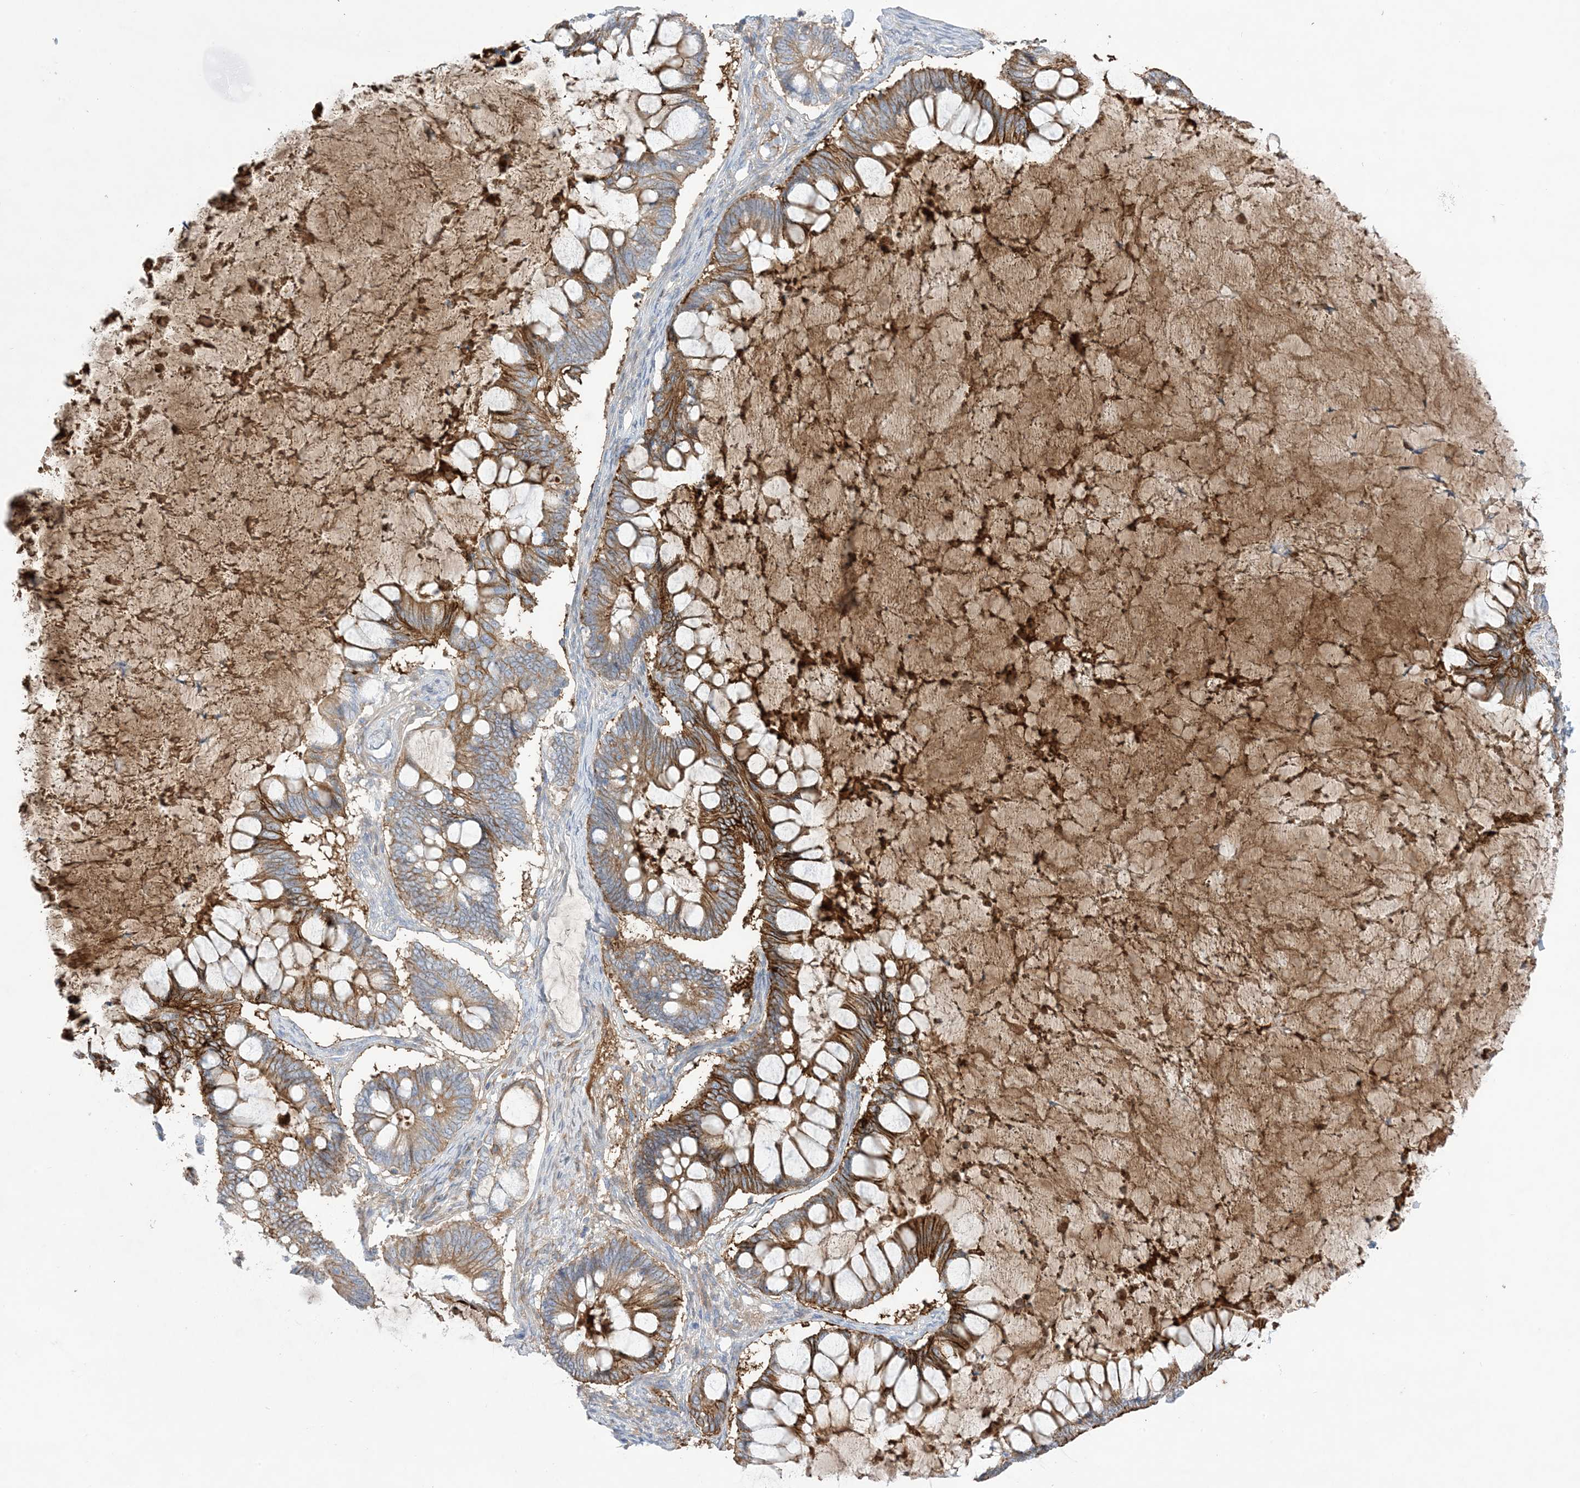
{"staining": {"intensity": "moderate", "quantity": ">75%", "location": "cytoplasmic/membranous"}, "tissue": "ovarian cancer", "cell_type": "Tumor cells", "image_type": "cancer", "snomed": [{"axis": "morphology", "description": "Cystadenocarcinoma, mucinous, NOS"}, {"axis": "topography", "description": "Ovary"}], "caption": "DAB (3,3'-diaminobenzidine) immunohistochemical staining of ovarian cancer displays moderate cytoplasmic/membranous protein staining in about >75% of tumor cells.", "gene": "ATP11C", "patient": {"sex": "female", "age": 61}}